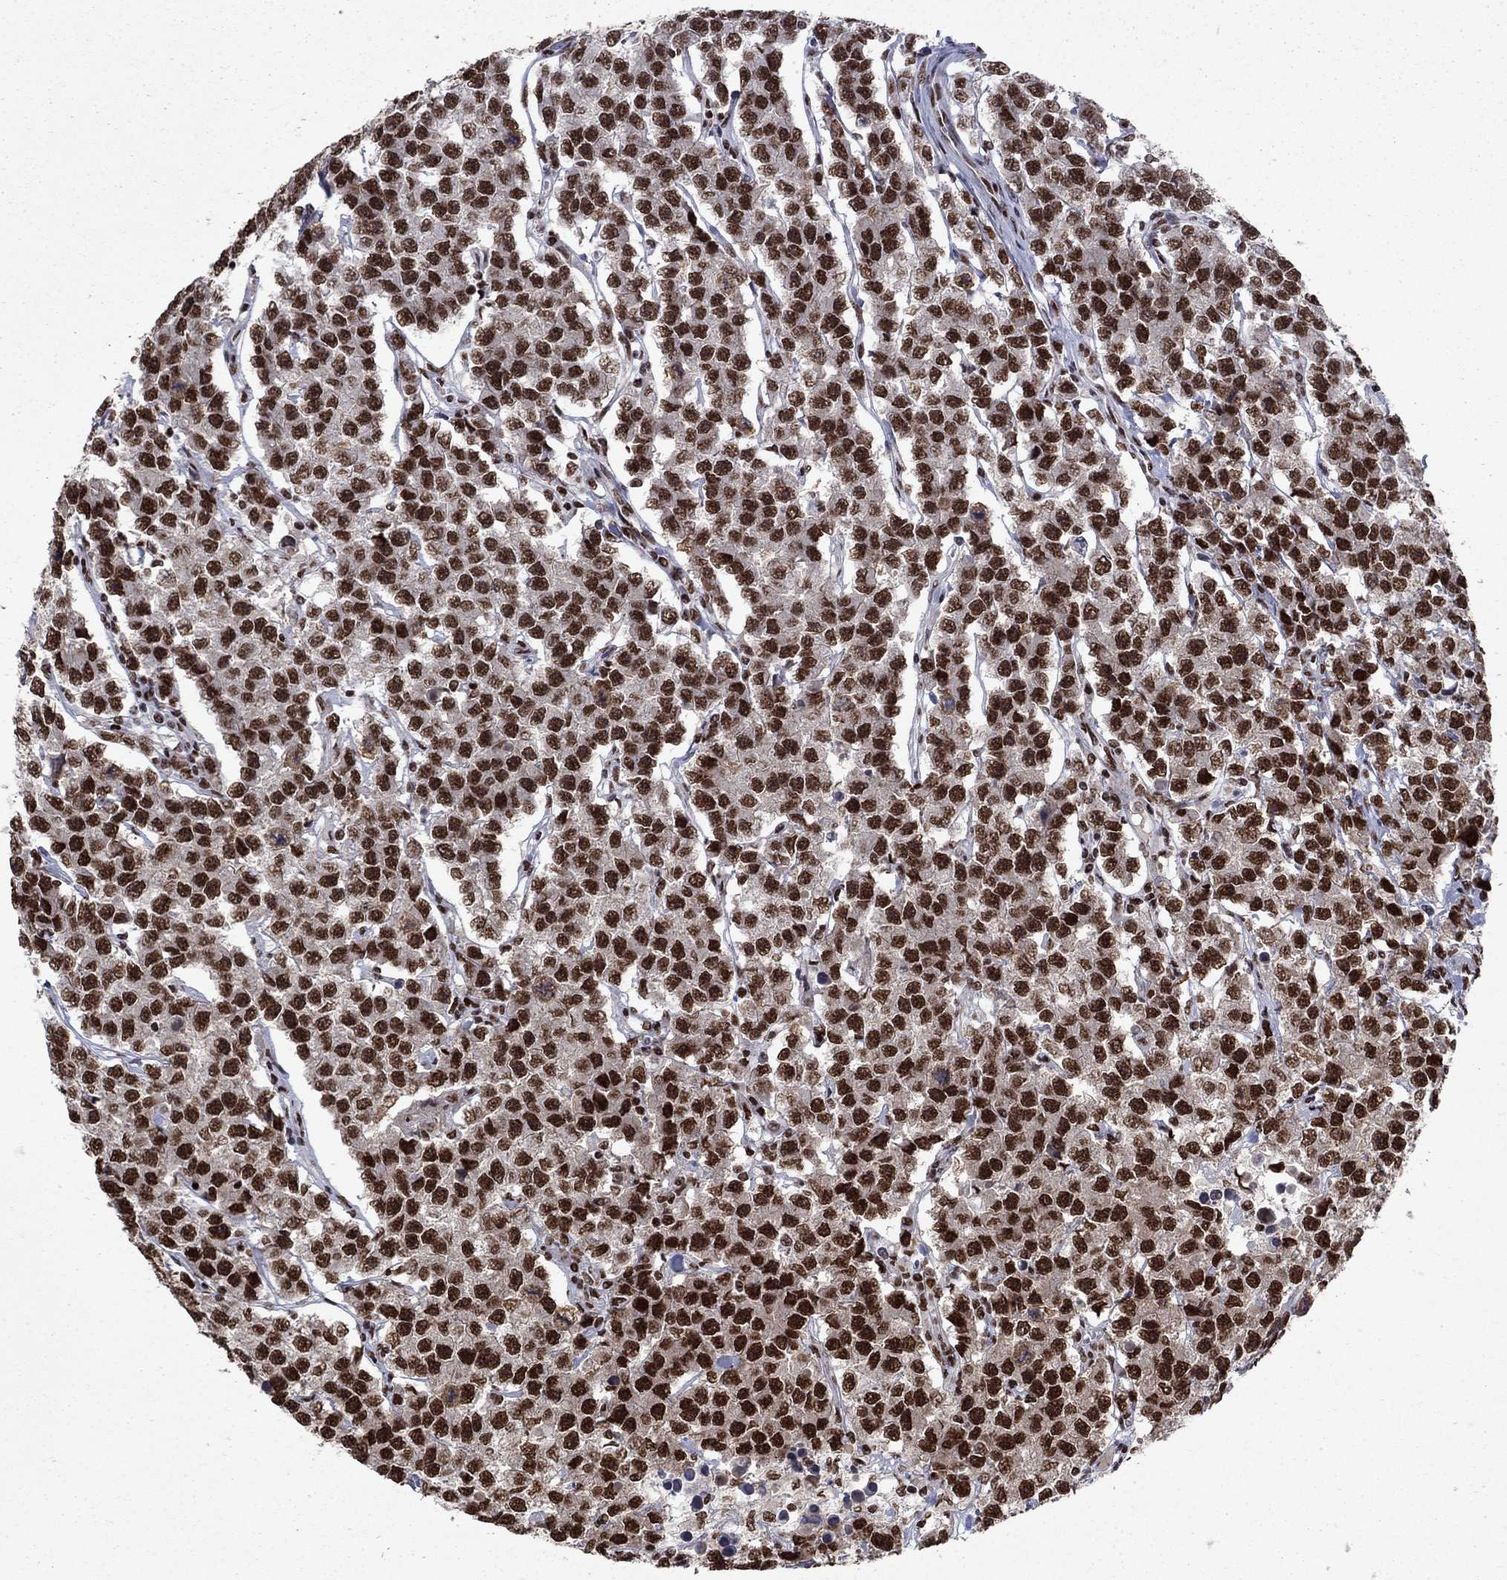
{"staining": {"intensity": "strong", "quantity": ">75%", "location": "nuclear"}, "tissue": "testis cancer", "cell_type": "Tumor cells", "image_type": "cancer", "snomed": [{"axis": "morphology", "description": "Seminoma, NOS"}, {"axis": "topography", "description": "Testis"}], "caption": "Testis cancer (seminoma) stained with DAB immunohistochemistry exhibits high levels of strong nuclear positivity in approximately >75% of tumor cells.", "gene": "USP54", "patient": {"sex": "male", "age": 59}}